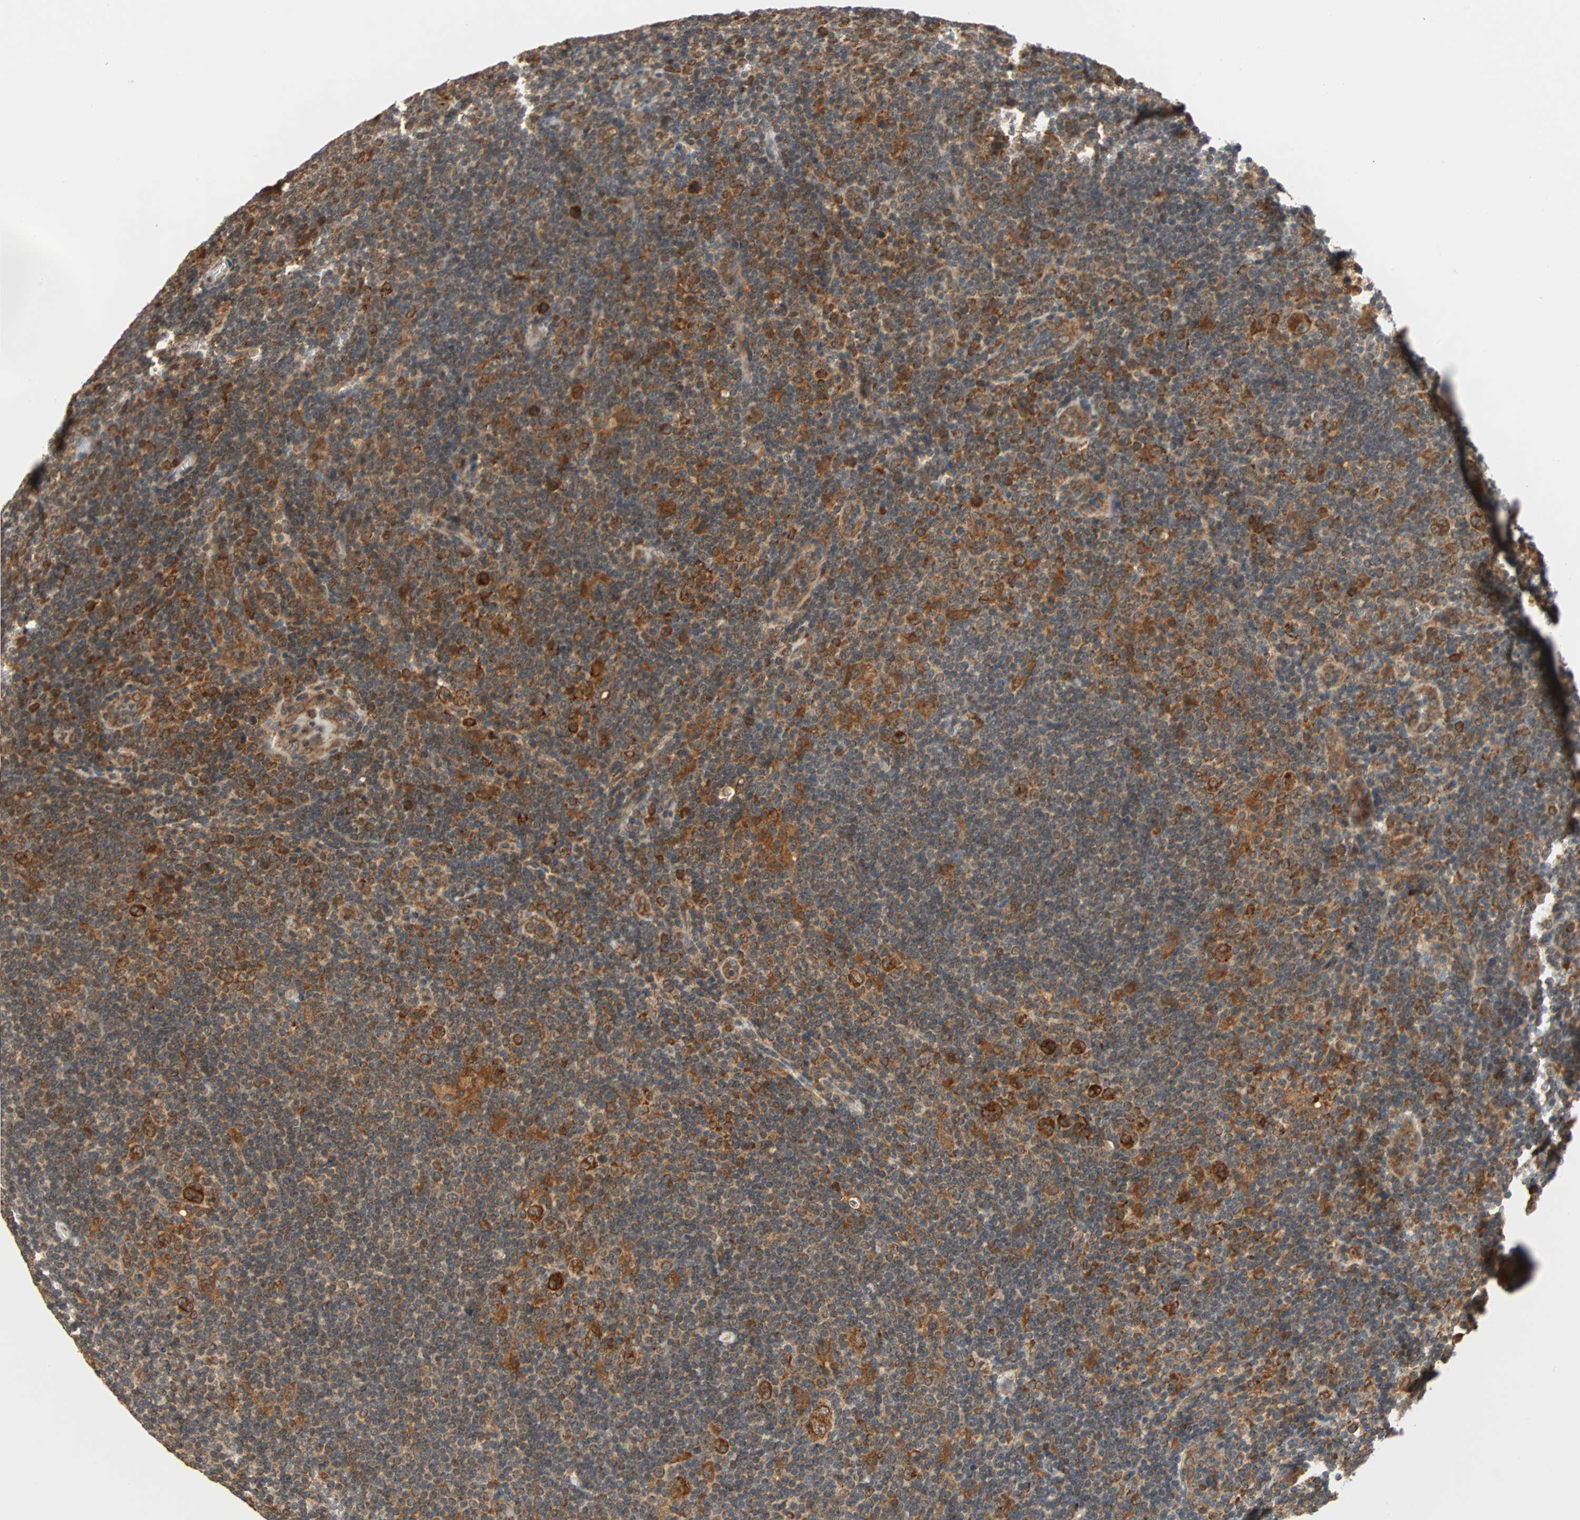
{"staining": {"intensity": "strong", "quantity": ">75%", "location": "cytoplasmic/membranous"}, "tissue": "lymphoma", "cell_type": "Tumor cells", "image_type": "cancer", "snomed": [{"axis": "morphology", "description": "Hodgkin's disease, NOS"}, {"axis": "topography", "description": "Lymph node"}], "caption": "Brown immunohistochemical staining in lymphoma shows strong cytoplasmic/membranous expression in about >75% of tumor cells. (DAB (3,3'-diaminobenzidine) IHC, brown staining for protein, blue staining for nuclei).", "gene": "AUP1", "patient": {"sex": "female", "age": 57}}